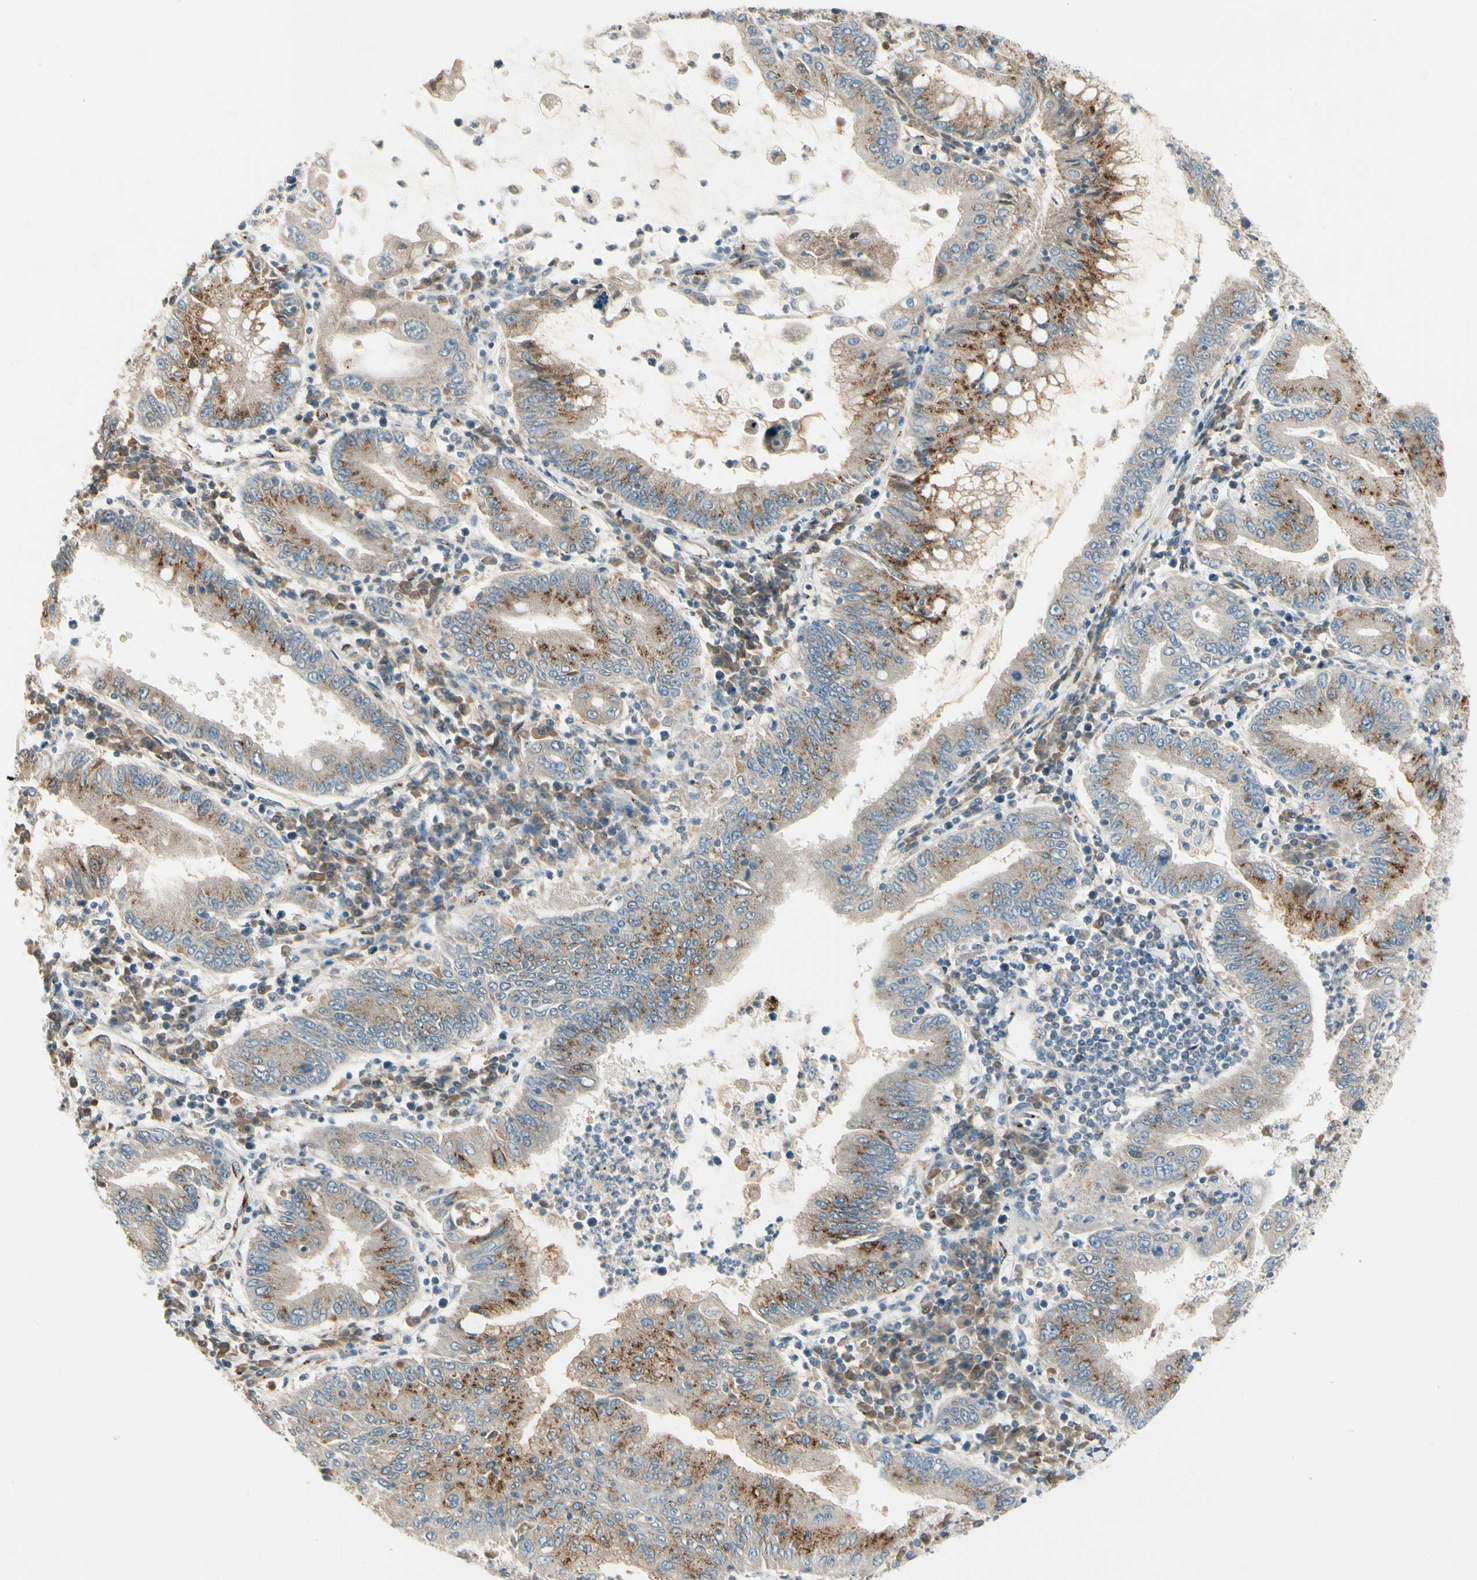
{"staining": {"intensity": "moderate", "quantity": "25%-75%", "location": "cytoplasmic/membranous"}, "tissue": "stomach cancer", "cell_type": "Tumor cells", "image_type": "cancer", "snomed": [{"axis": "morphology", "description": "Normal tissue, NOS"}, {"axis": "morphology", "description": "Adenocarcinoma, NOS"}, {"axis": "topography", "description": "Esophagus"}, {"axis": "topography", "description": "Stomach, upper"}, {"axis": "topography", "description": "Peripheral nerve tissue"}], "caption": "An image showing moderate cytoplasmic/membranous expression in approximately 25%-75% of tumor cells in stomach cancer, as visualized by brown immunohistochemical staining.", "gene": "MANSC1", "patient": {"sex": "male", "age": 62}}